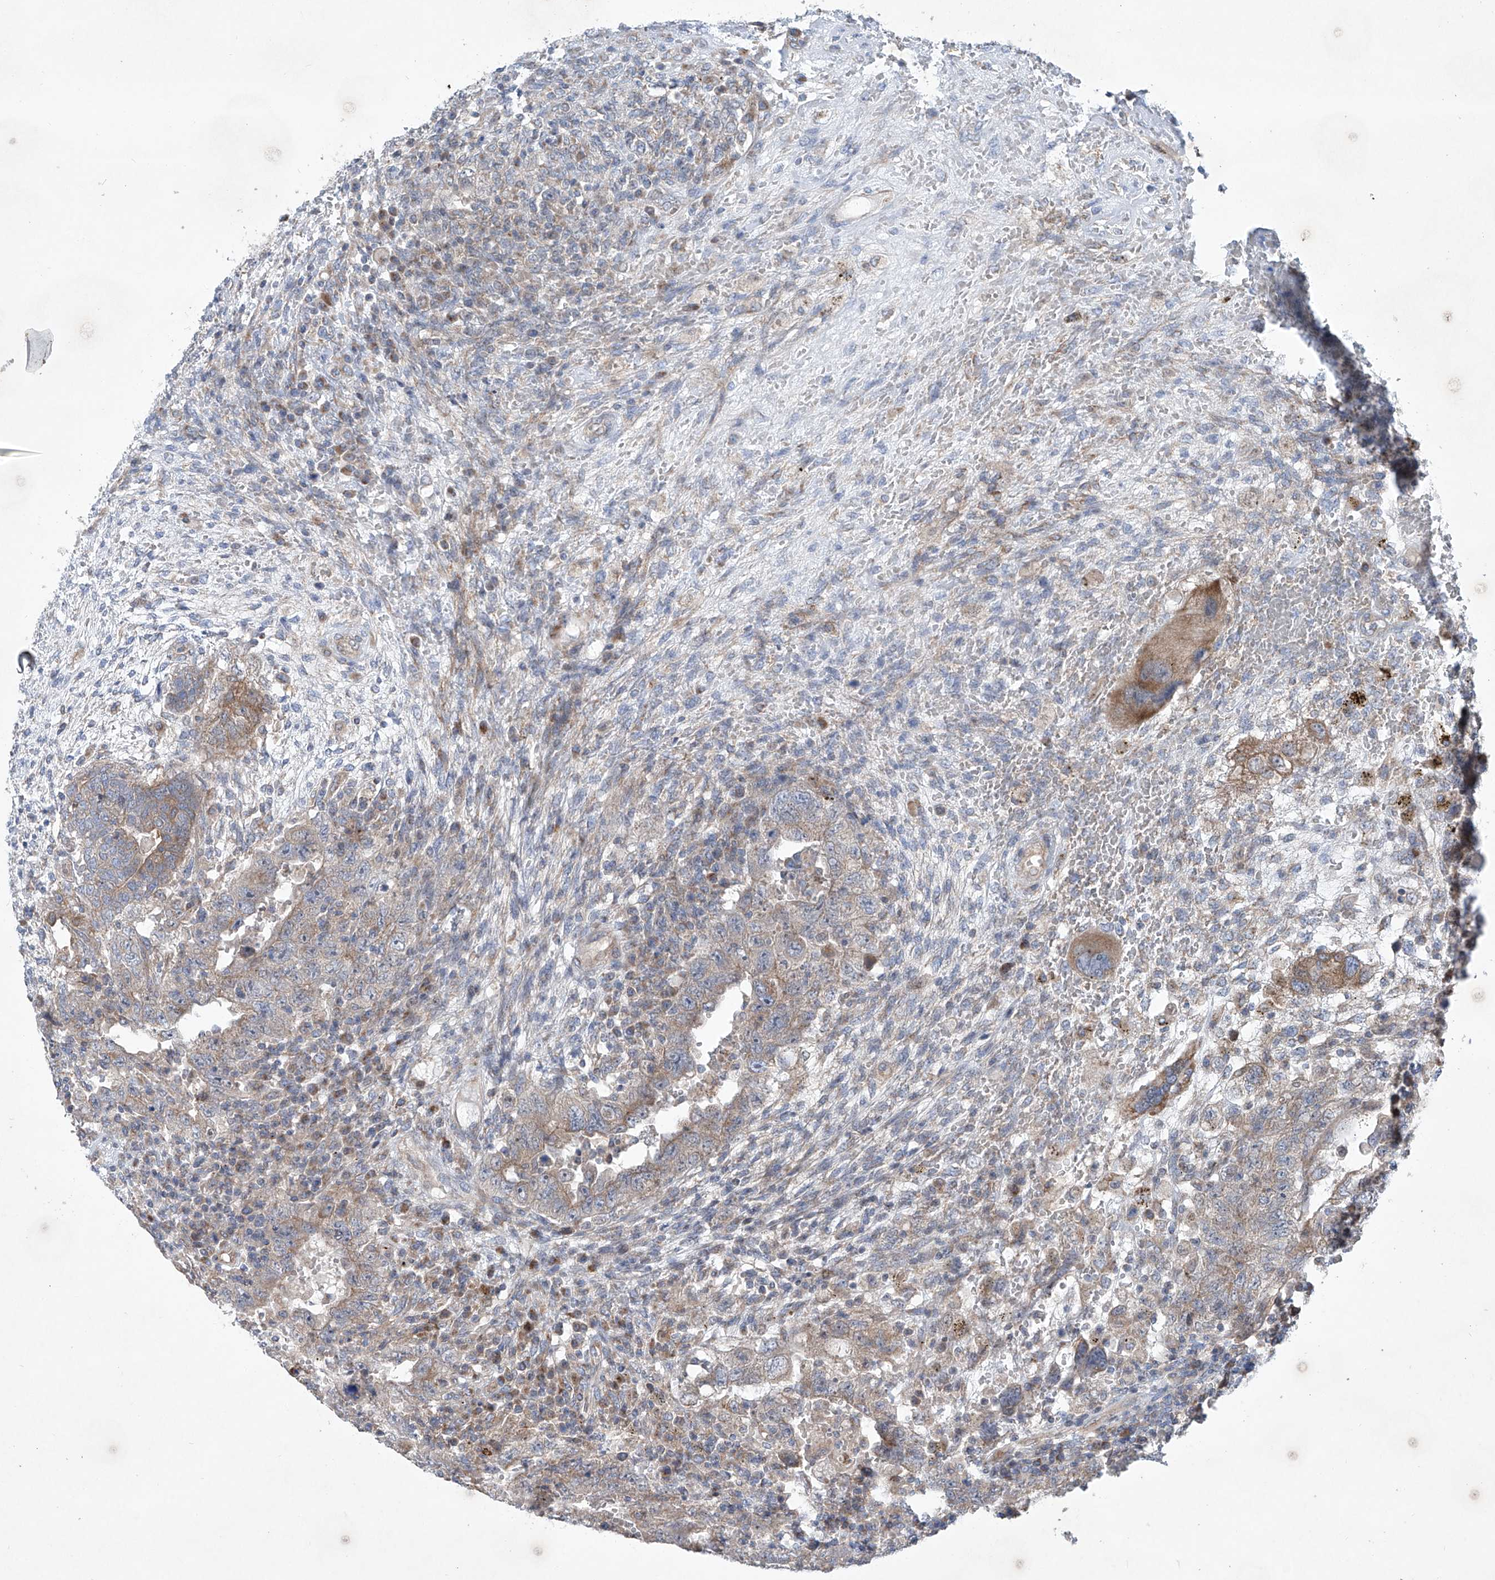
{"staining": {"intensity": "weak", "quantity": "25%-75%", "location": "cytoplasmic/membranous"}, "tissue": "testis cancer", "cell_type": "Tumor cells", "image_type": "cancer", "snomed": [{"axis": "morphology", "description": "Carcinoma, Embryonal, NOS"}, {"axis": "topography", "description": "Testis"}], "caption": "Human testis cancer (embryonal carcinoma) stained for a protein (brown) displays weak cytoplasmic/membranous positive staining in about 25%-75% of tumor cells.", "gene": "KLC4", "patient": {"sex": "male", "age": 26}}